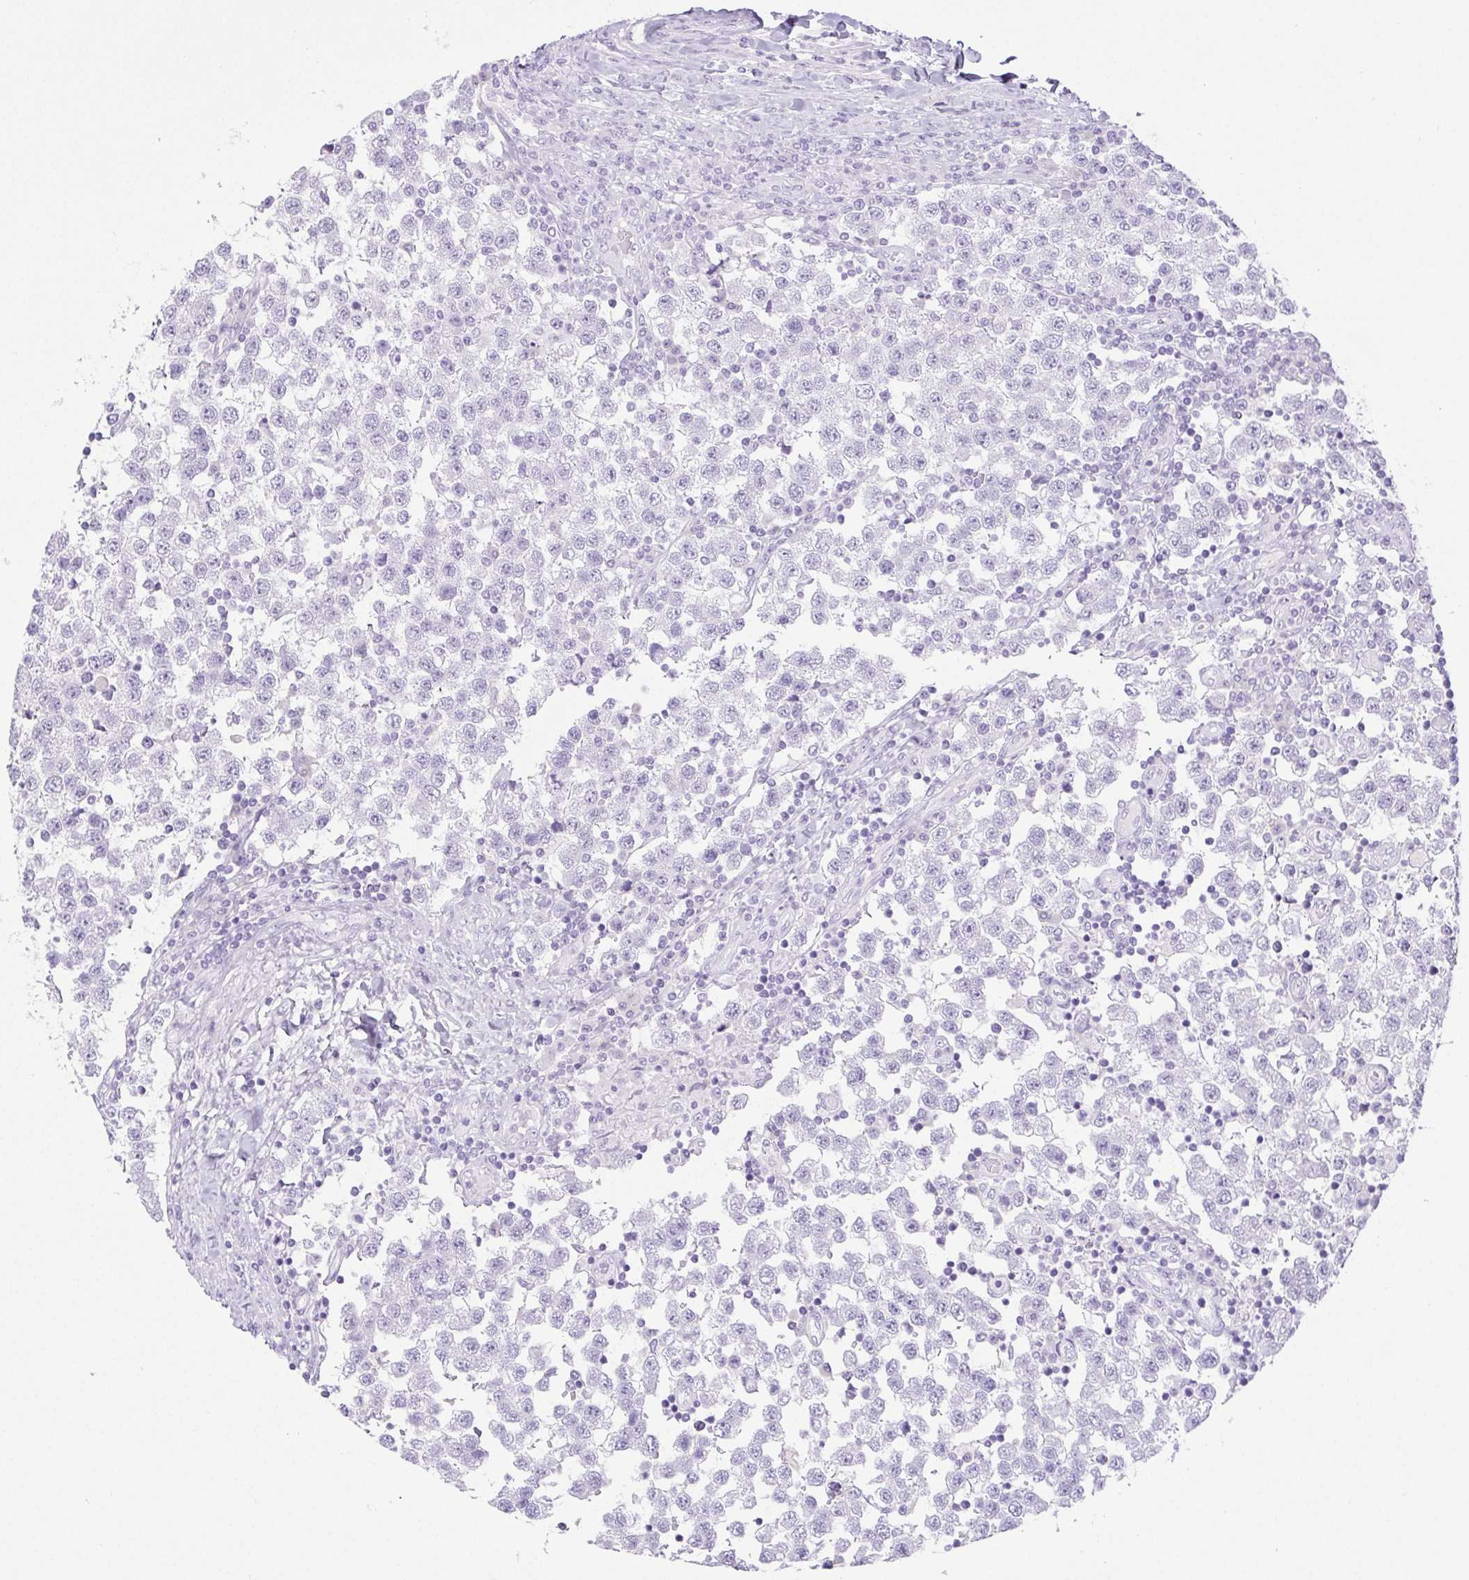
{"staining": {"intensity": "negative", "quantity": "none", "location": "none"}, "tissue": "testis cancer", "cell_type": "Tumor cells", "image_type": "cancer", "snomed": [{"axis": "morphology", "description": "Seminoma, NOS"}, {"axis": "topography", "description": "Testis"}], "caption": "There is no significant positivity in tumor cells of testis seminoma.", "gene": "PAPPA2", "patient": {"sex": "male", "age": 34}}